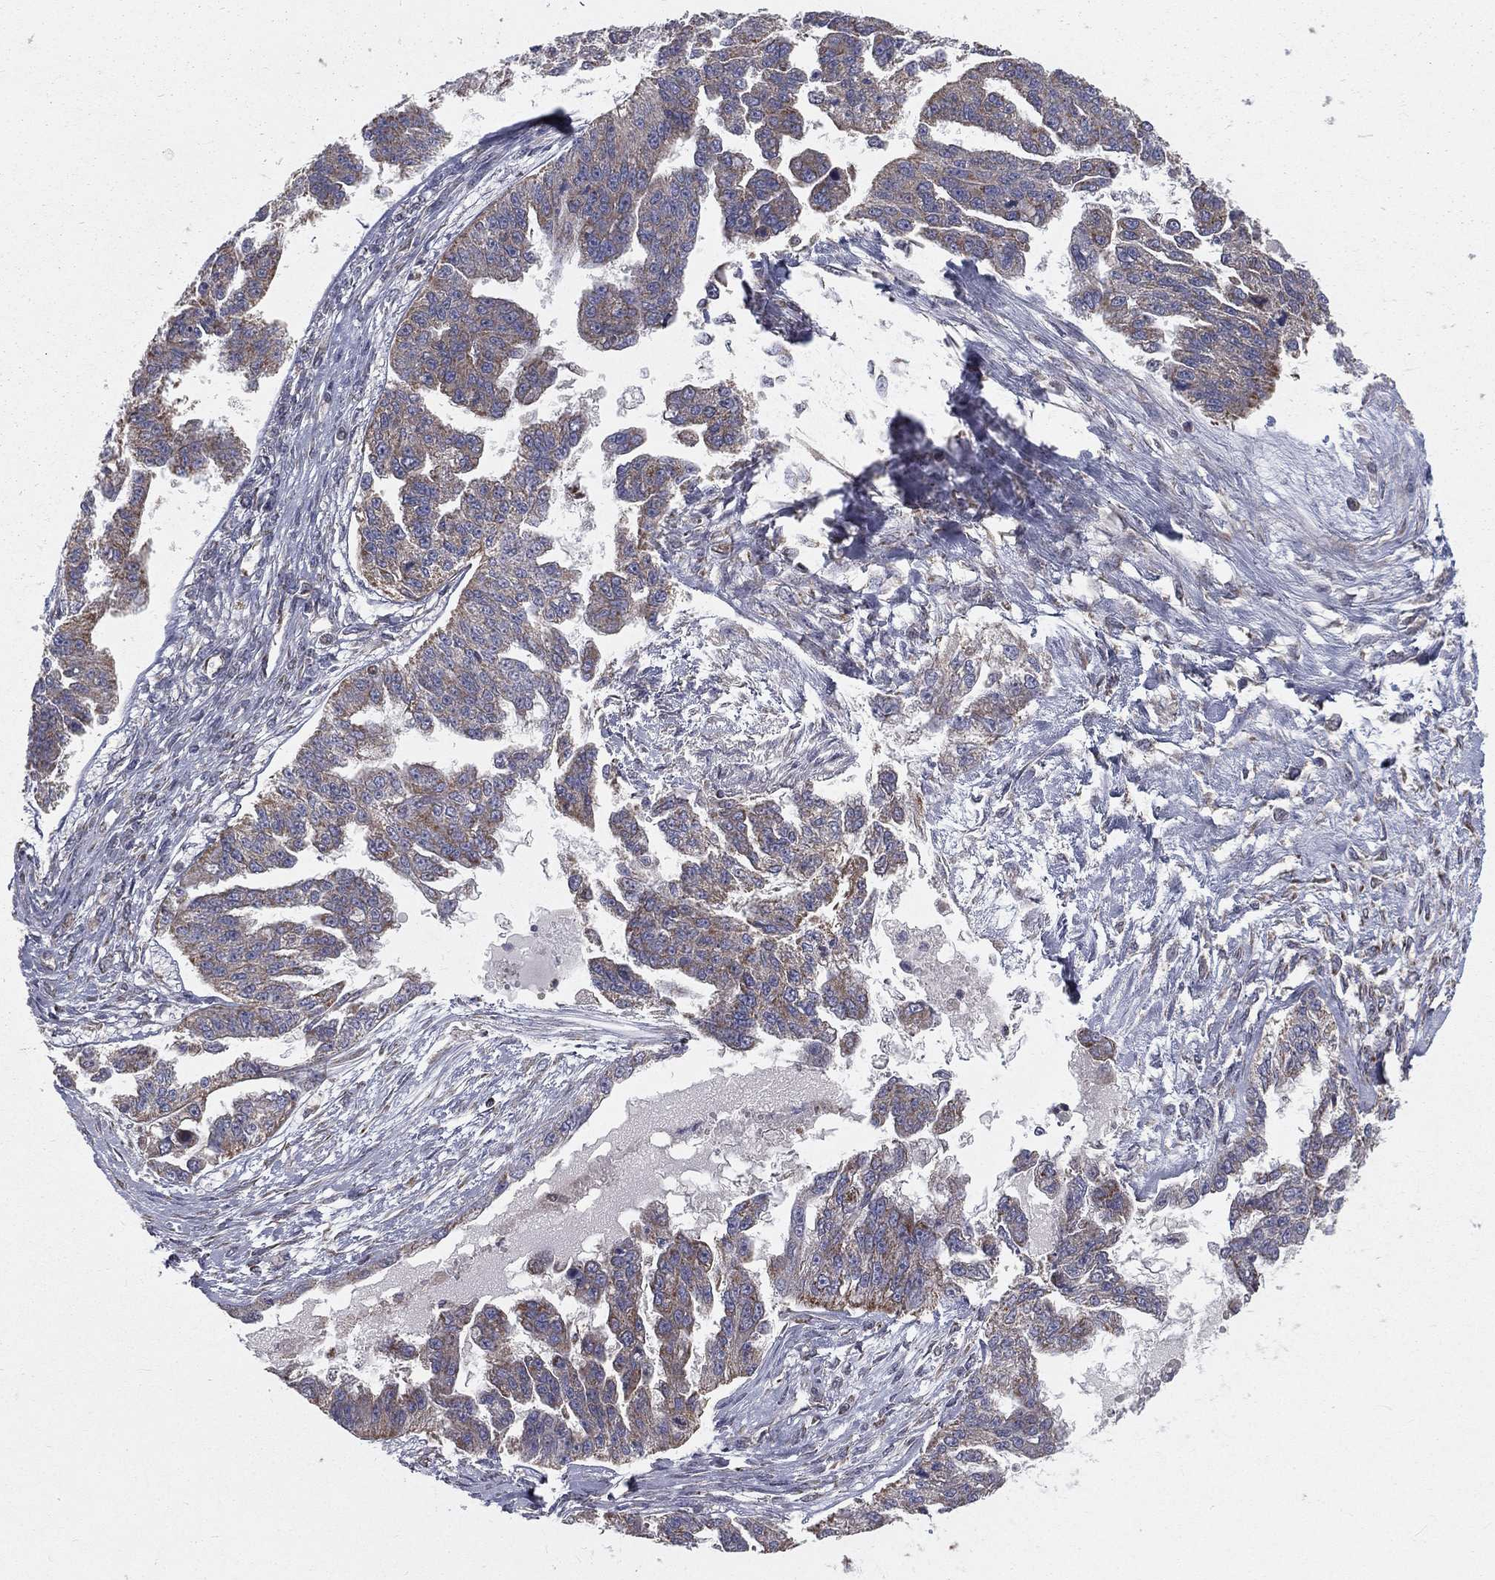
{"staining": {"intensity": "moderate", "quantity": "<25%", "location": "cytoplasmic/membranous"}, "tissue": "ovarian cancer", "cell_type": "Tumor cells", "image_type": "cancer", "snomed": [{"axis": "morphology", "description": "Cystadenocarcinoma, serous, NOS"}, {"axis": "topography", "description": "Ovary"}], "caption": "IHC histopathology image of ovarian cancer (serous cystadenocarcinoma) stained for a protein (brown), which displays low levels of moderate cytoplasmic/membranous positivity in approximately <25% of tumor cells.", "gene": "HADH", "patient": {"sex": "female", "age": 58}}